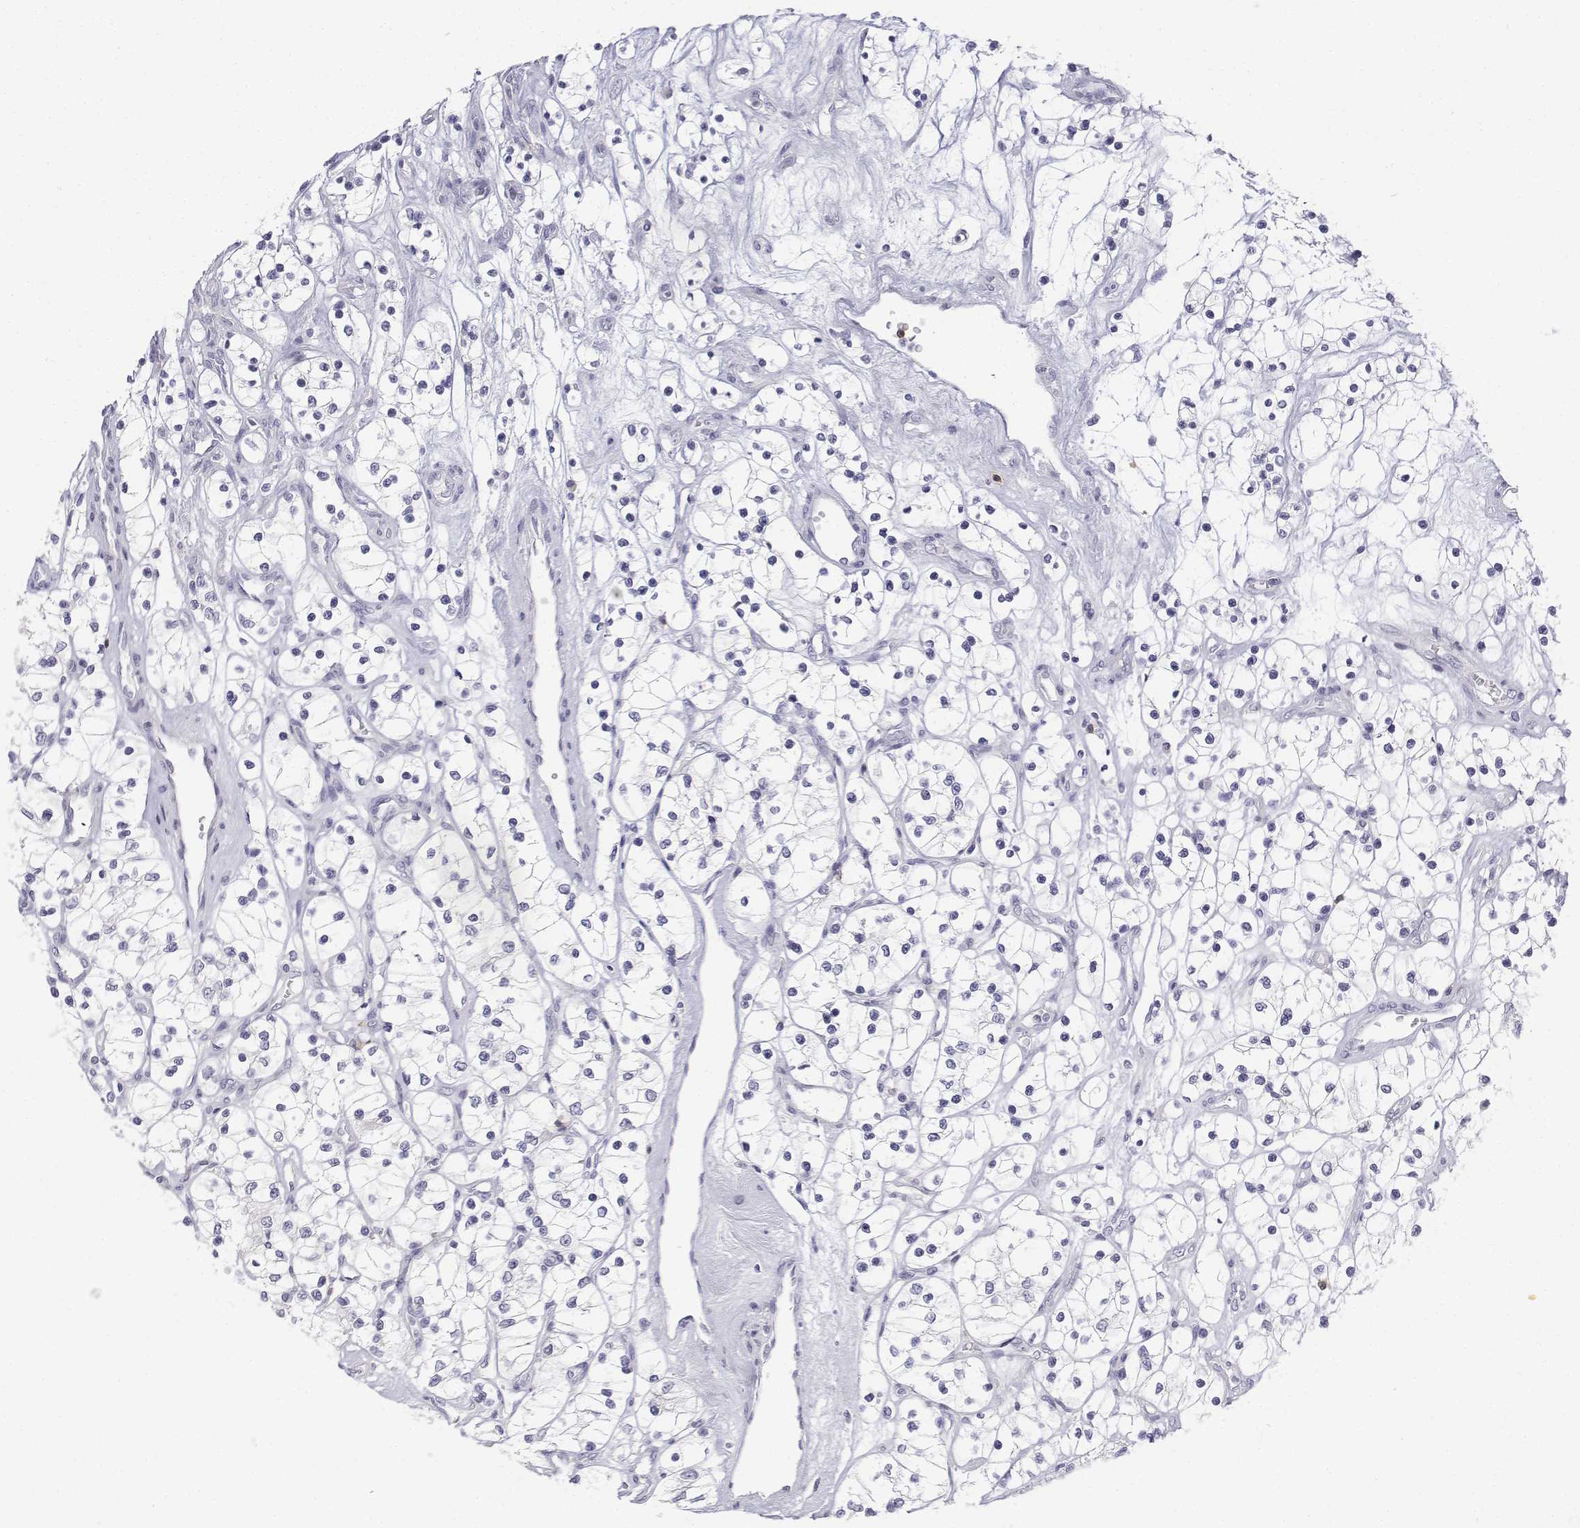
{"staining": {"intensity": "negative", "quantity": "none", "location": "none"}, "tissue": "renal cancer", "cell_type": "Tumor cells", "image_type": "cancer", "snomed": [{"axis": "morphology", "description": "Adenocarcinoma, NOS"}, {"axis": "topography", "description": "Kidney"}], "caption": "A photomicrograph of human renal cancer is negative for staining in tumor cells. (Brightfield microscopy of DAB immunohistochemistry at high magnification).", "gene": "CD3E", "patient": {"sex": "female", "age": 69}}